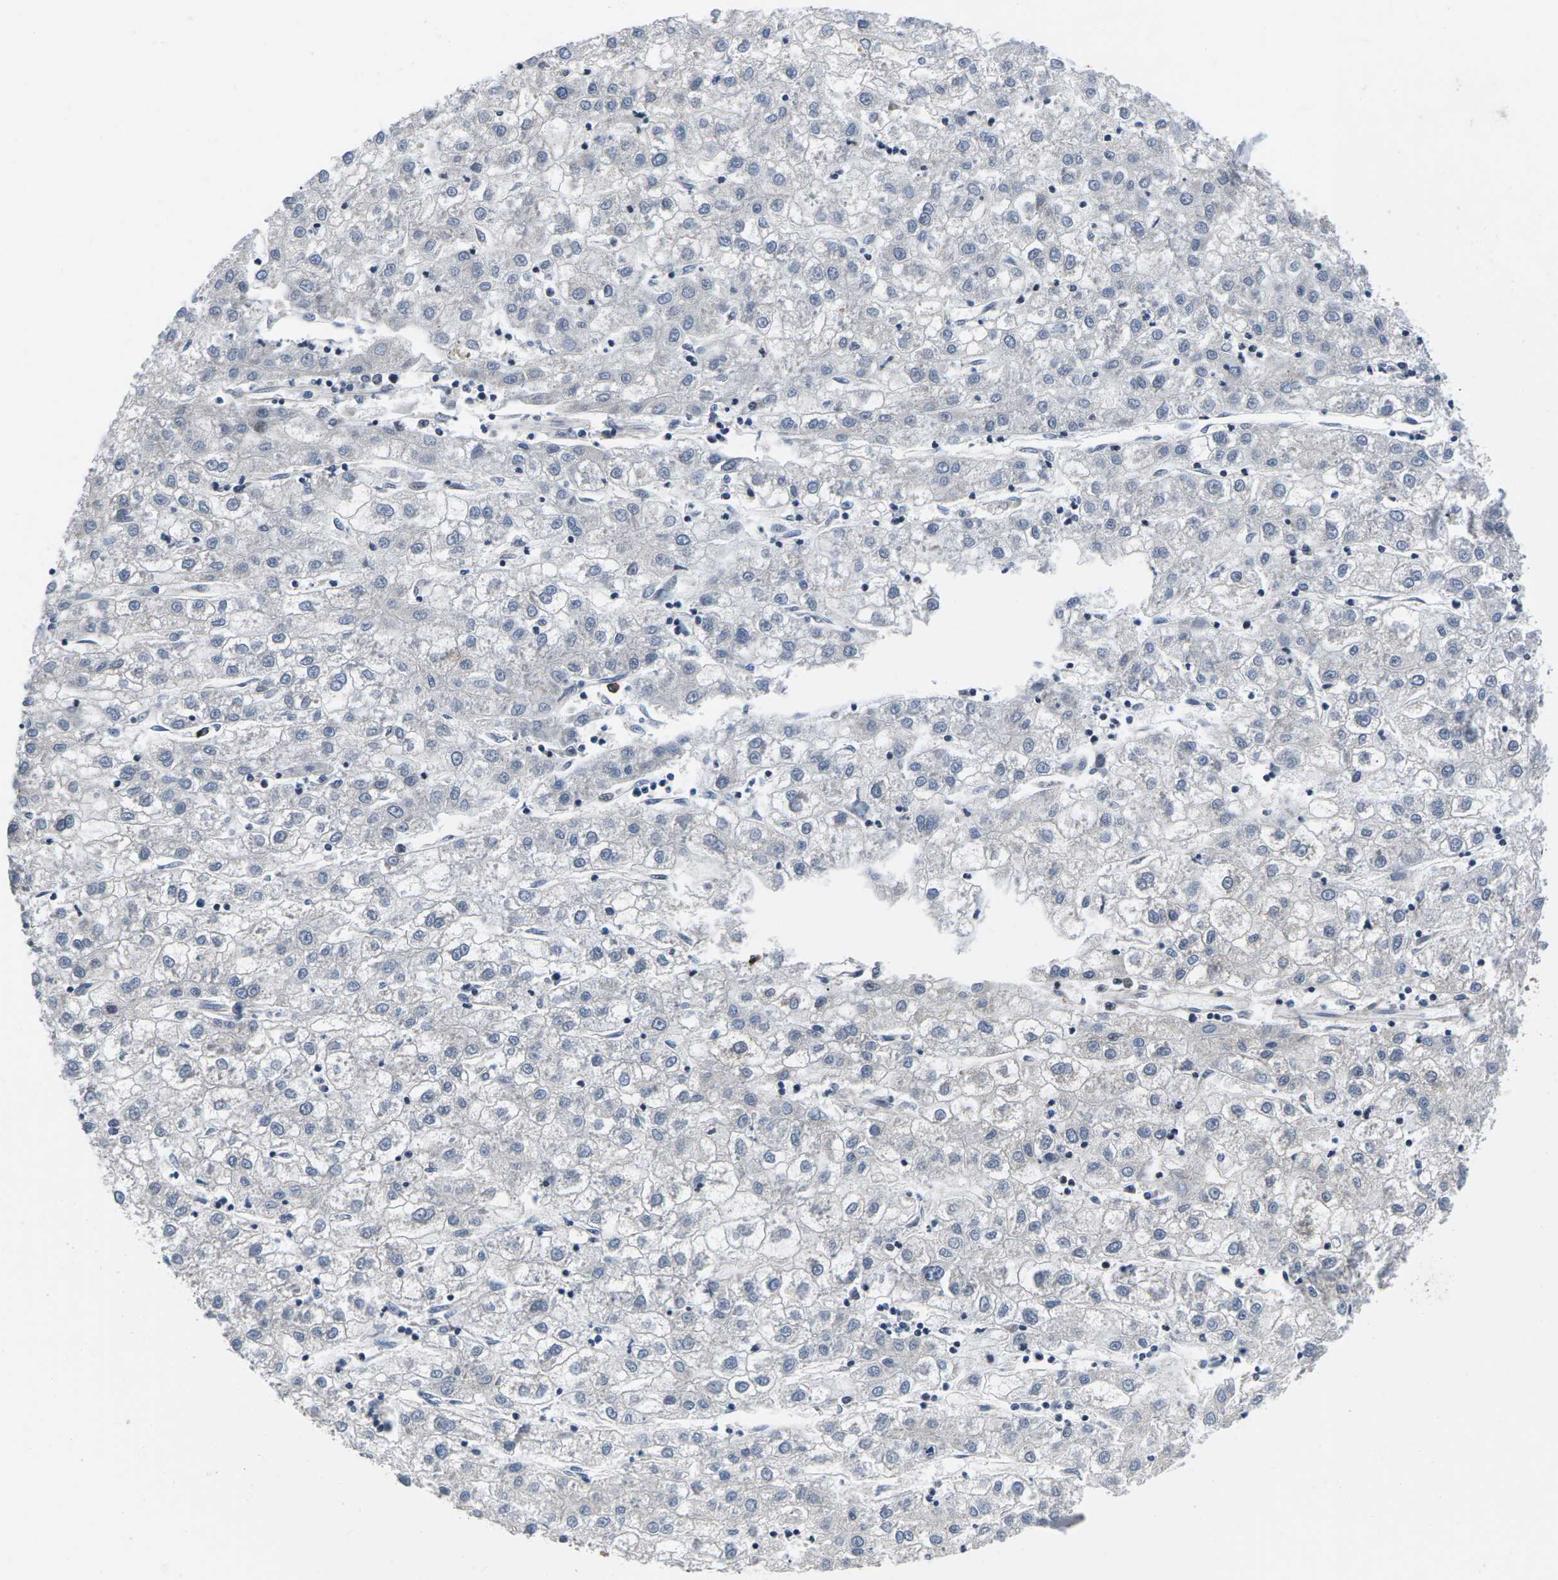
{"staining": {"intensity": "negative", "quantity": "none", "location": "none"}, "tissue": "liver cancer", "cell_type": "Tumor cells", "image_type": "cancer", "snomed": [{"axis": "morphology", "description": "Carcinoma, Hepatocellular, NOS"}, {"axis": "topography", "description": "Liver"}], "caption": "Immunohistochemistry micrograph of neoplastic tissue: human hepatocellular carcinoma (liver) stained with DAB (3,3'-diaminobenzidine) demonstrates no significant protein staining in tumor cells.", "gene": "CCNE1", "patient": {"sex": "male", "age": 72}}